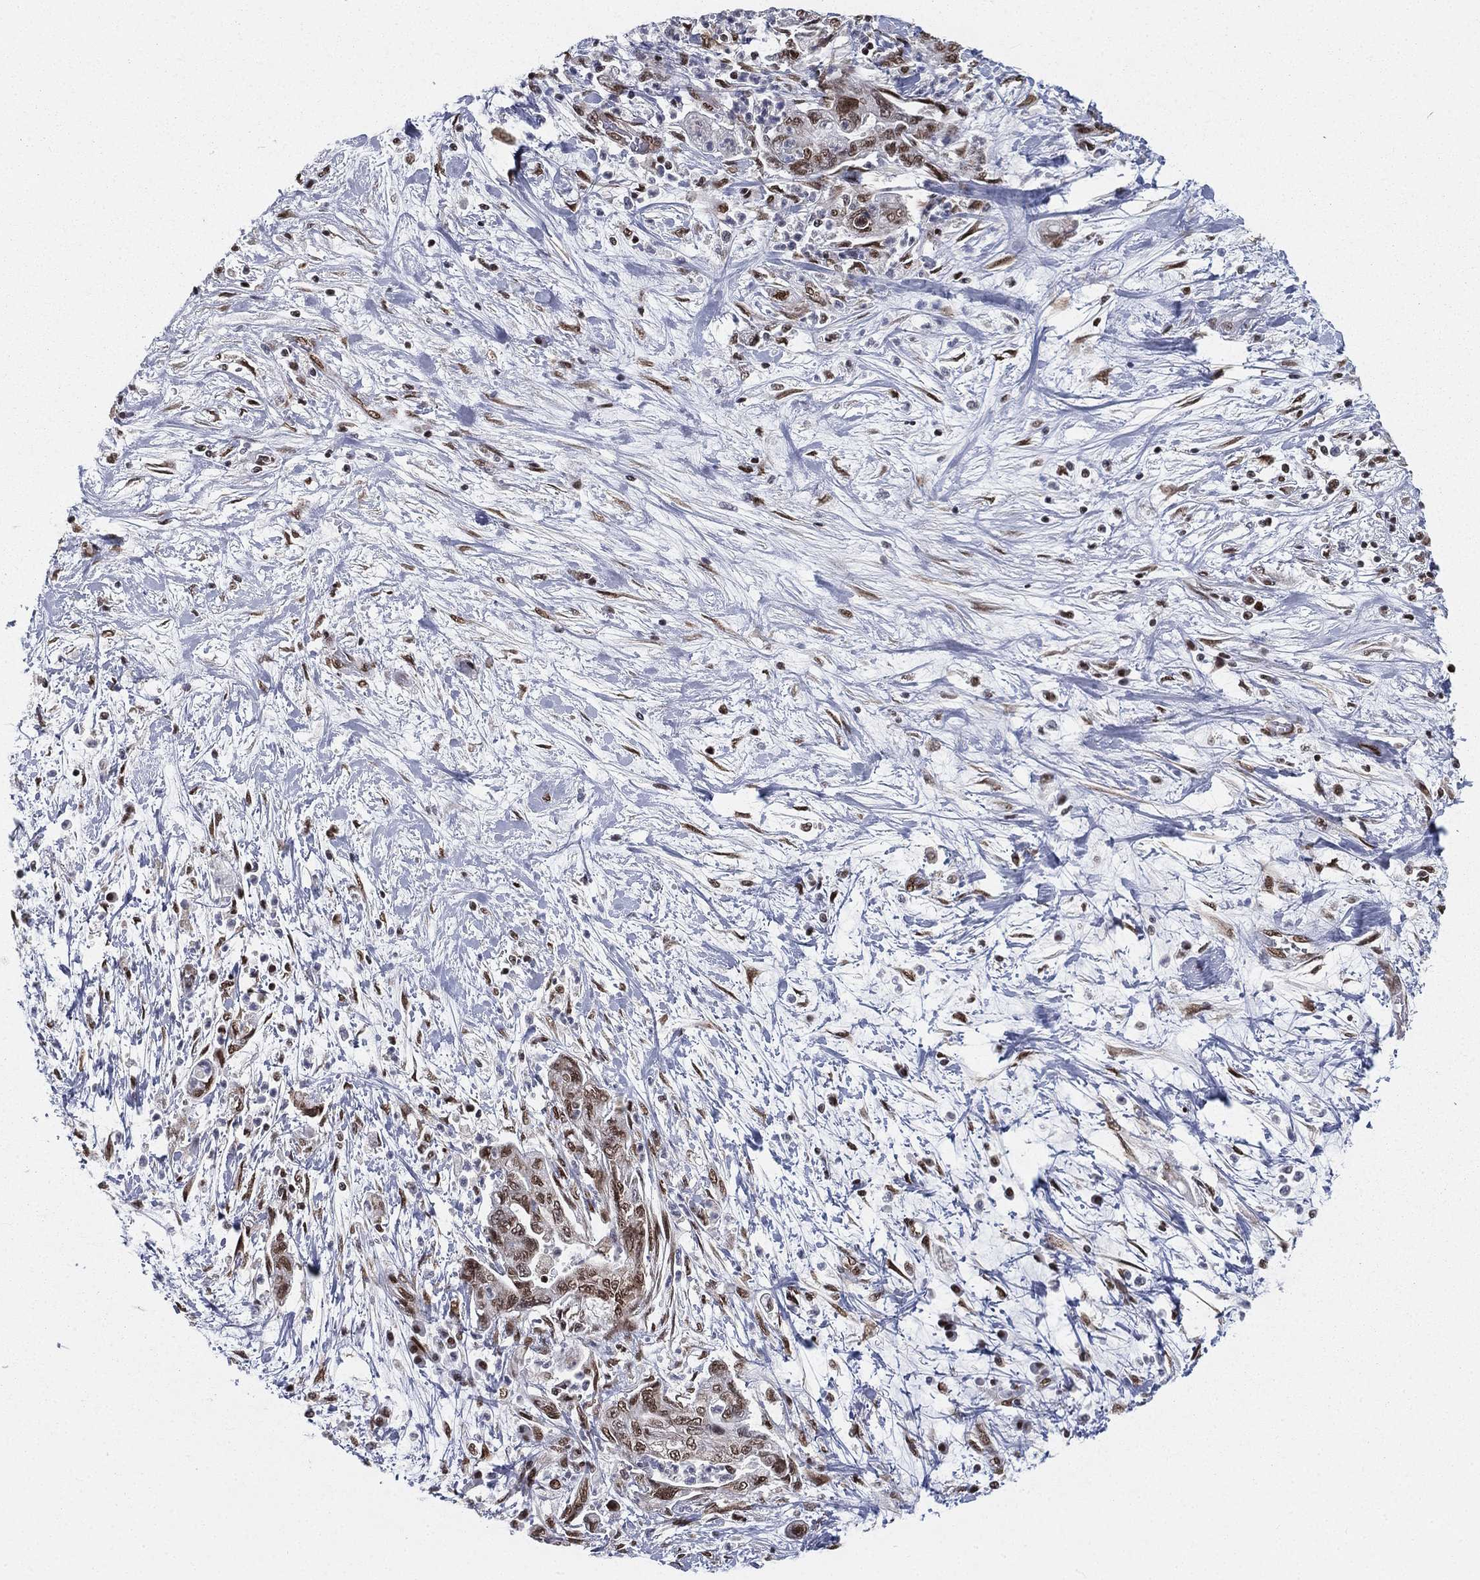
{"staining": {"intensity": "moderate", "quantity": "25%-75%", "location": "nuclear"}, "tissue": "pancreatic cancer", "cell_type": "Tumor cells", "image_type": "cancer", "snomed": [{"axis": "morphology", "description": "Adenocarcinoma, NOS"}, {"axis": "topography", "description": "Pancreas"}], "caption": "The histopathology image shows a brown stain indicating the presence of a protein in the nuclear of tumor cells in pancreatic cancer.", "gene": "FUBP3", "patient": {"sex": "female", "age": 73}}